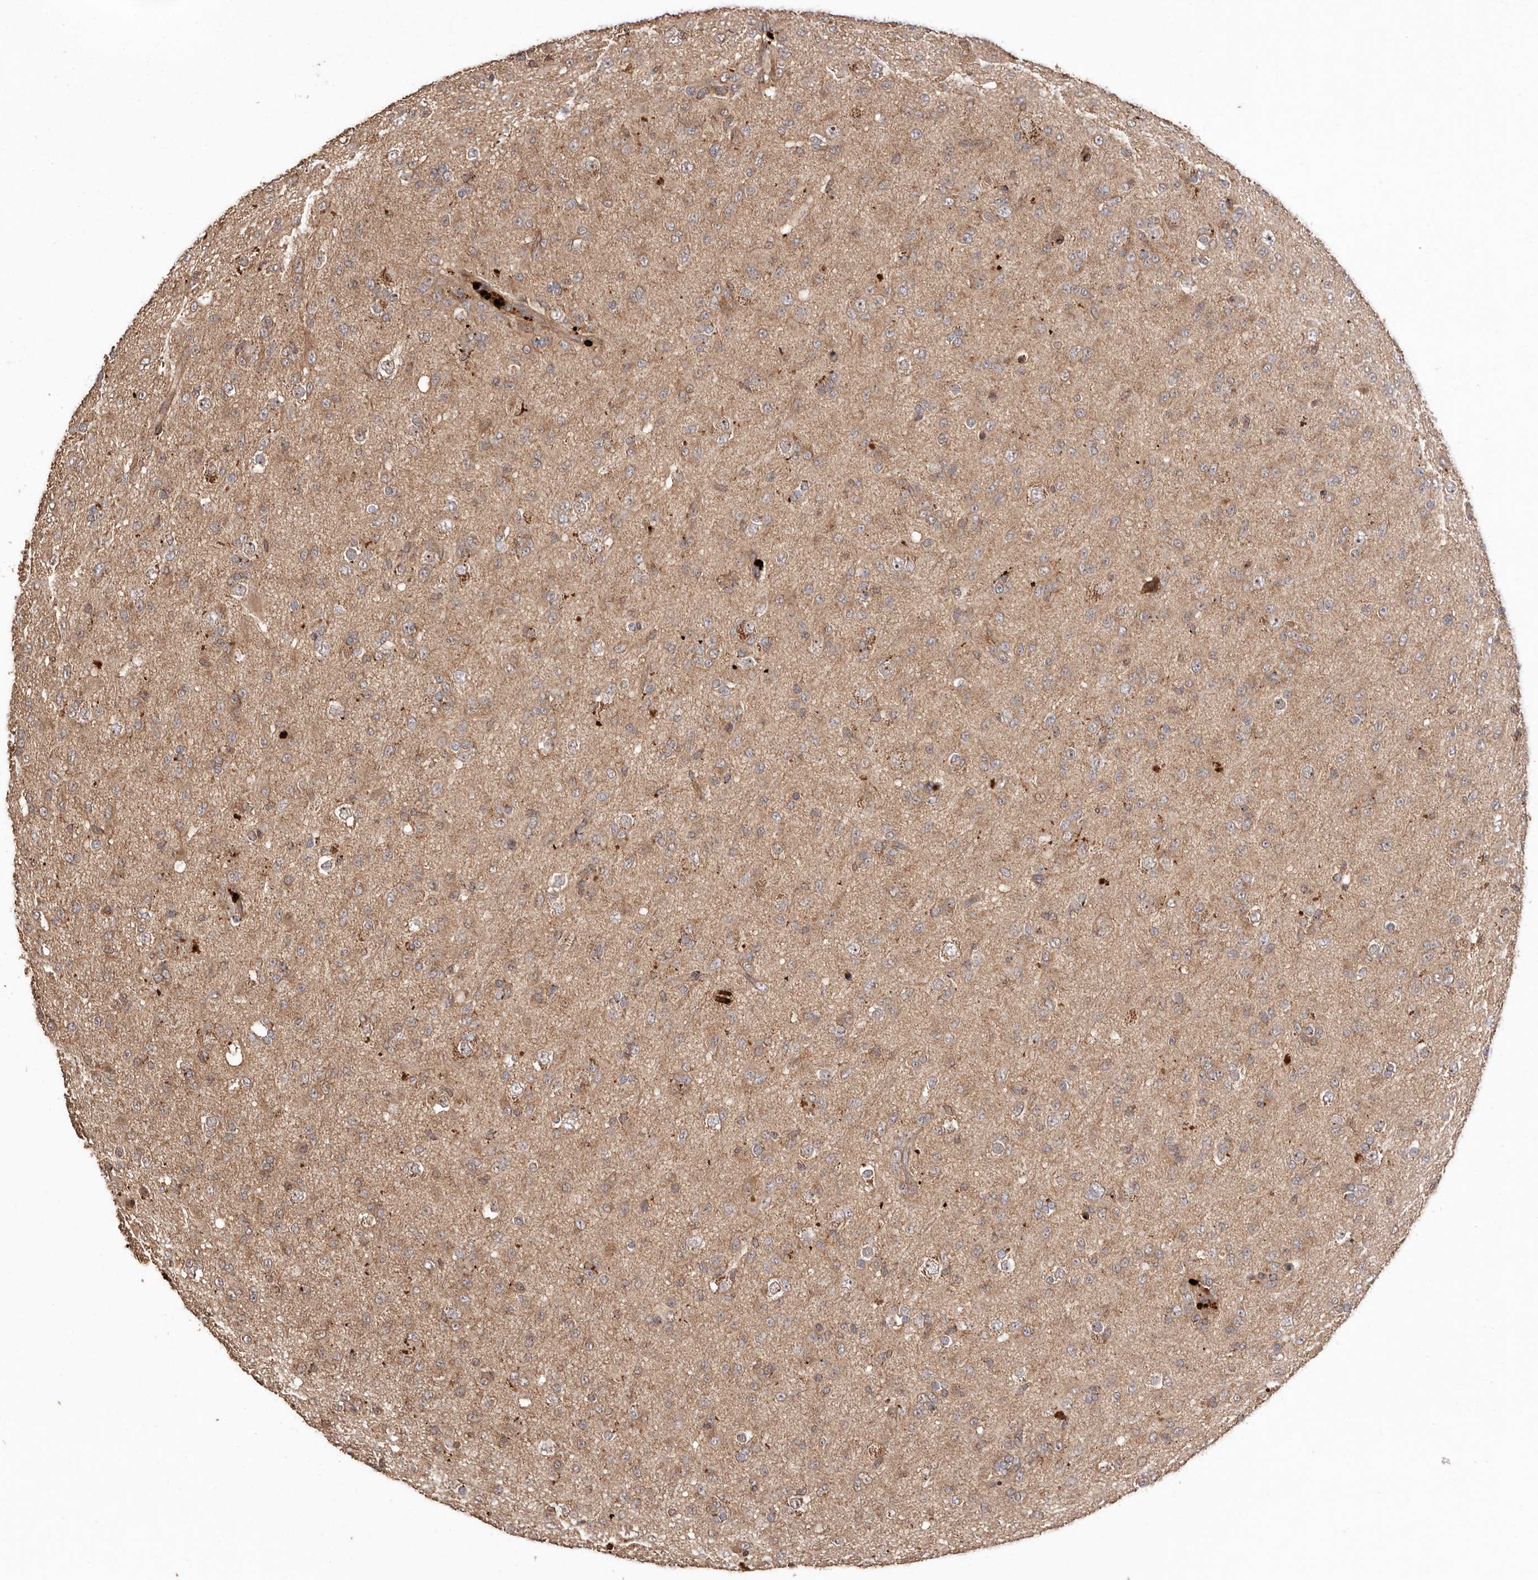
{"staining": {"intensity": "weak", "quantity": "25%-75%", "location": "cytoplasmic/membranous"}, "tissue": "glioma", "cell_type": "Tumor cells", "image_type": "cancer", "snomed": [{"axis": "morphology", "description": "Glioma, malignant, Low grade"}, {"axis": "topography", "description": "Brain"}], "caption": "Malignant glioma (low-grade) was stained to show a protein in brown. There is low levels of weak cytoplasmic/membranous expression in about 25%-75% of tumor cells.", "gene": "RWDD1", "patient": {"sex": "male", "age": 65}}